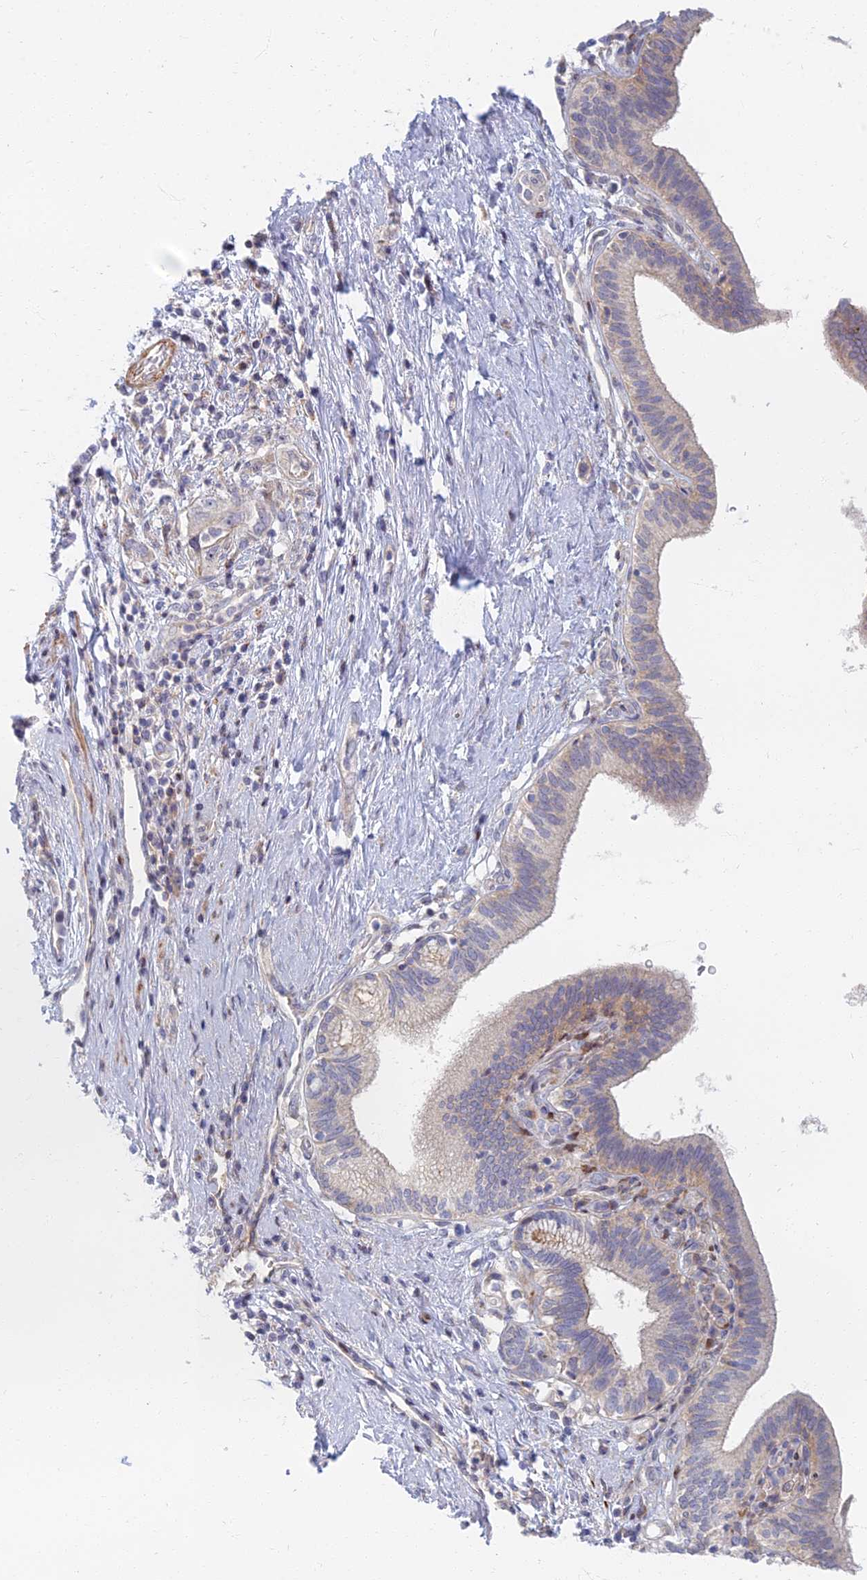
{"staining": {"intensity": "weak", "quantity": "<25%", "location": "cytoplasmic/membranous"}, "tissue": "pancreatic cancer", "cell_type": "Tumor cells", "image_type": "cancer", "snomed": [{"axis": "morphology", "description": "Adenocarcinoma, NOS"}, {"axis": "topography", "description": "Pancreas"}], "caption": "Tumor cells show no significant protein expression in adenocarcinoma (pancreatic).", "gene": "C15orf40", "patient": {"sex": "female", "age": 73}}